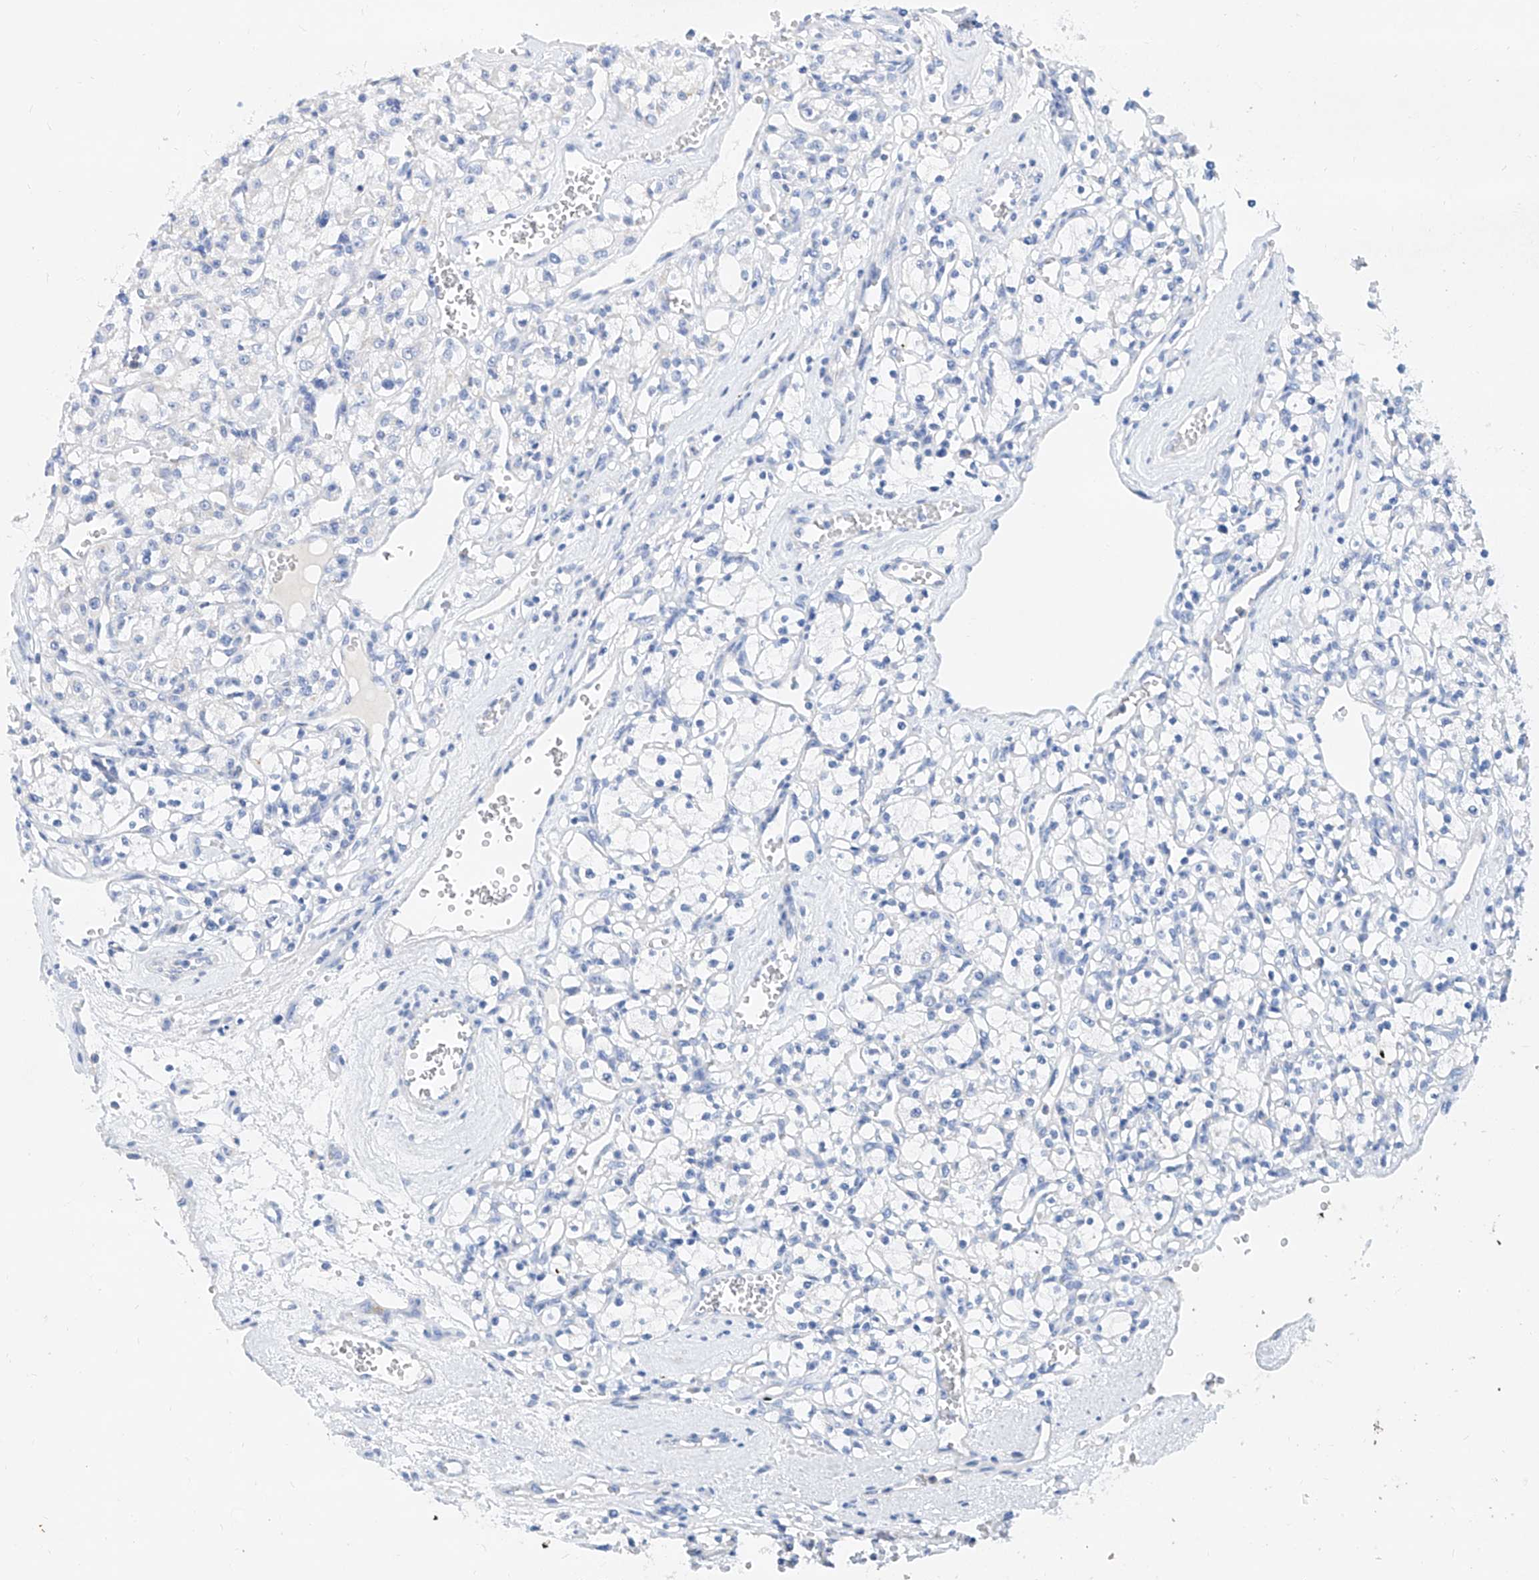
{"staining": {"intensity": "negative", "quantity": "none", "location": "none"}, "tissue": "renal cancer", "cell_type": "Tumor cells", "image_type": "cancer", "snomed": [{"axis": "morphology", "description": "Adenocarcinoma, NOS"}, {"axis": "topography", "description": "Kidney"}], "caption": "Tumor cells are negative for brown protein staining in renal cancer.", "gene": "SLC25A29", "patient": {"sex": "female", "age": 59}}